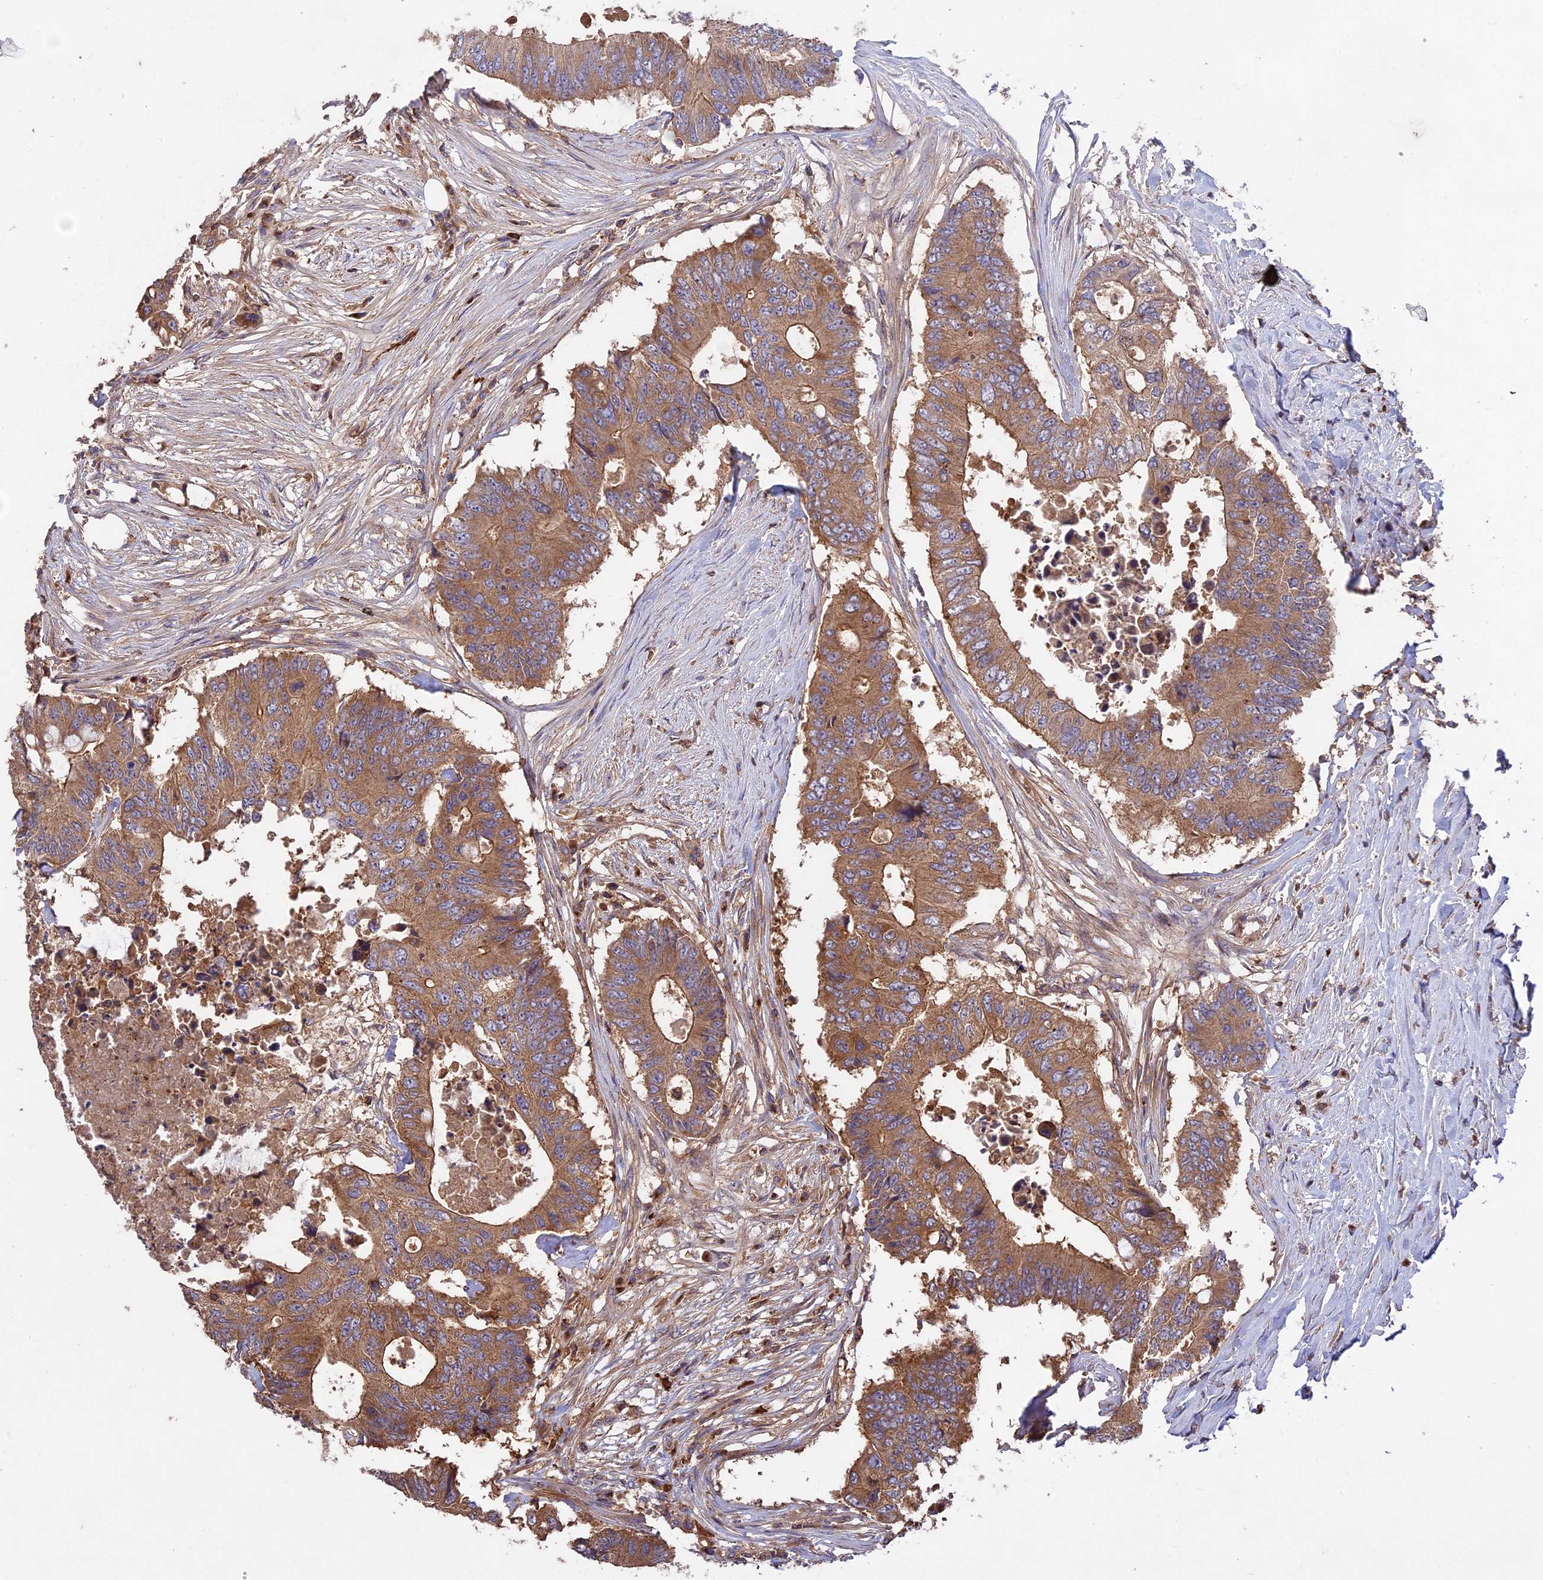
{"staining": {"intensity": "moderate", "quantity": ">75%", "location": "cytoplasmic/membranous"}, "tissue": "colorectal cancer", "cell_type": "Tumor cells", "image_type": "cancer", "snomed": [{"axis": "morphology", "description": "Adenocarcinoma, NOS"}, {"axis": "topography", "description": "Colon"}], "caption": "This is an image of immunohistochemistry staining of adenocarcinoma (colorectal), which shows moderate positivity in the cytoplasmic/membranous of tumor cells.", "gene": "NUDT8", "patient": {"sex": "male", "age": 71}}